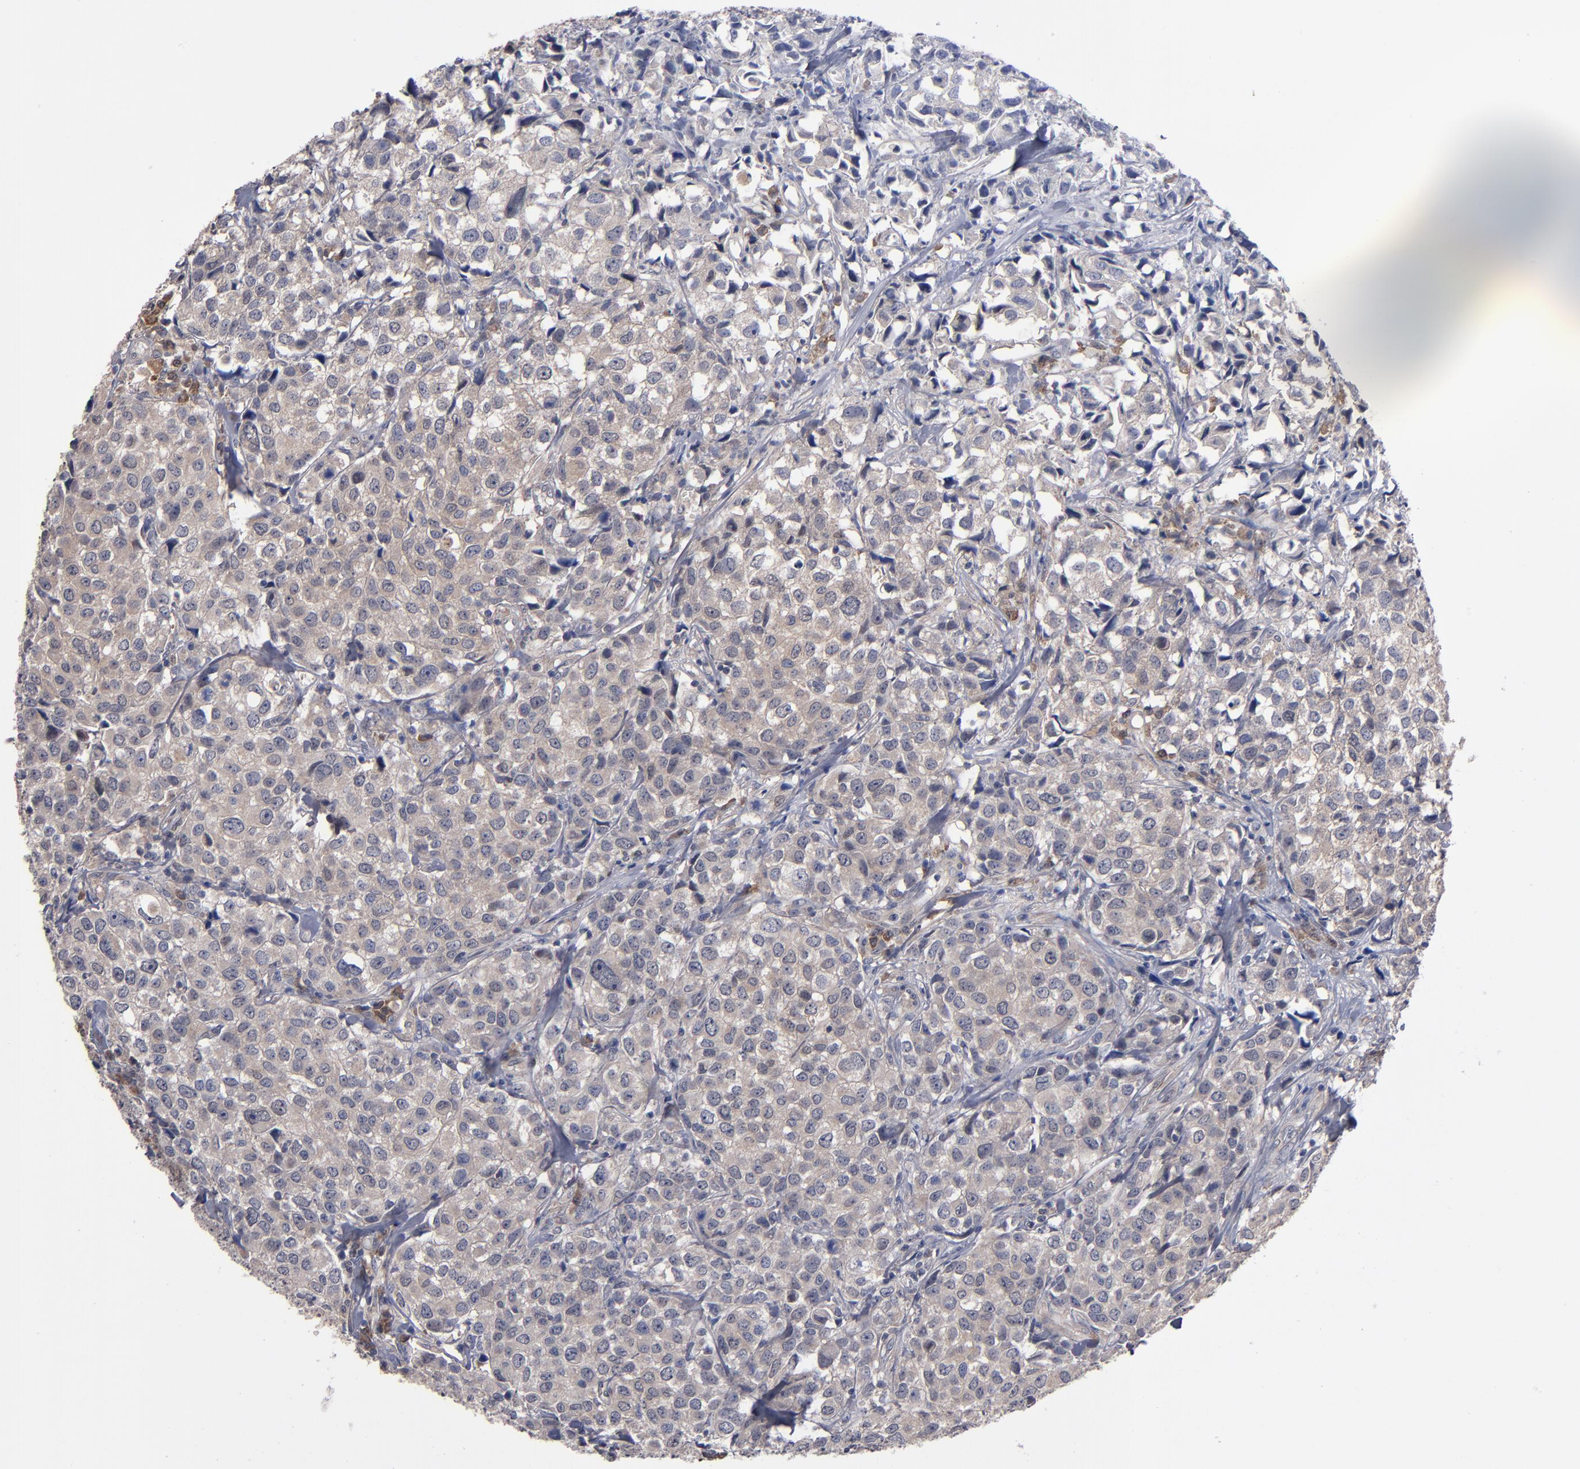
{"staining": {"intensity": "weak", "quantity": ">75%", "location": "cytoplasmic/membranous"}, "tissue": "urothelial cancer", "cell_type": "Tumor cells", "image_type": "cancer", "snomed": [{"axis": "morphology", "description": "Urothelial carcinoma, High grade"}, {"axis": "topography", "description": "Urinary bladder"}], "caption": "Immunohistochemical staining of human urothelial cancer exhibits low levels of weak cytoplasmic/membranous staining in approximately >75% of tumor cells.", "gene": "ALG13", "patient": {"sex": "female", "age": 75}}